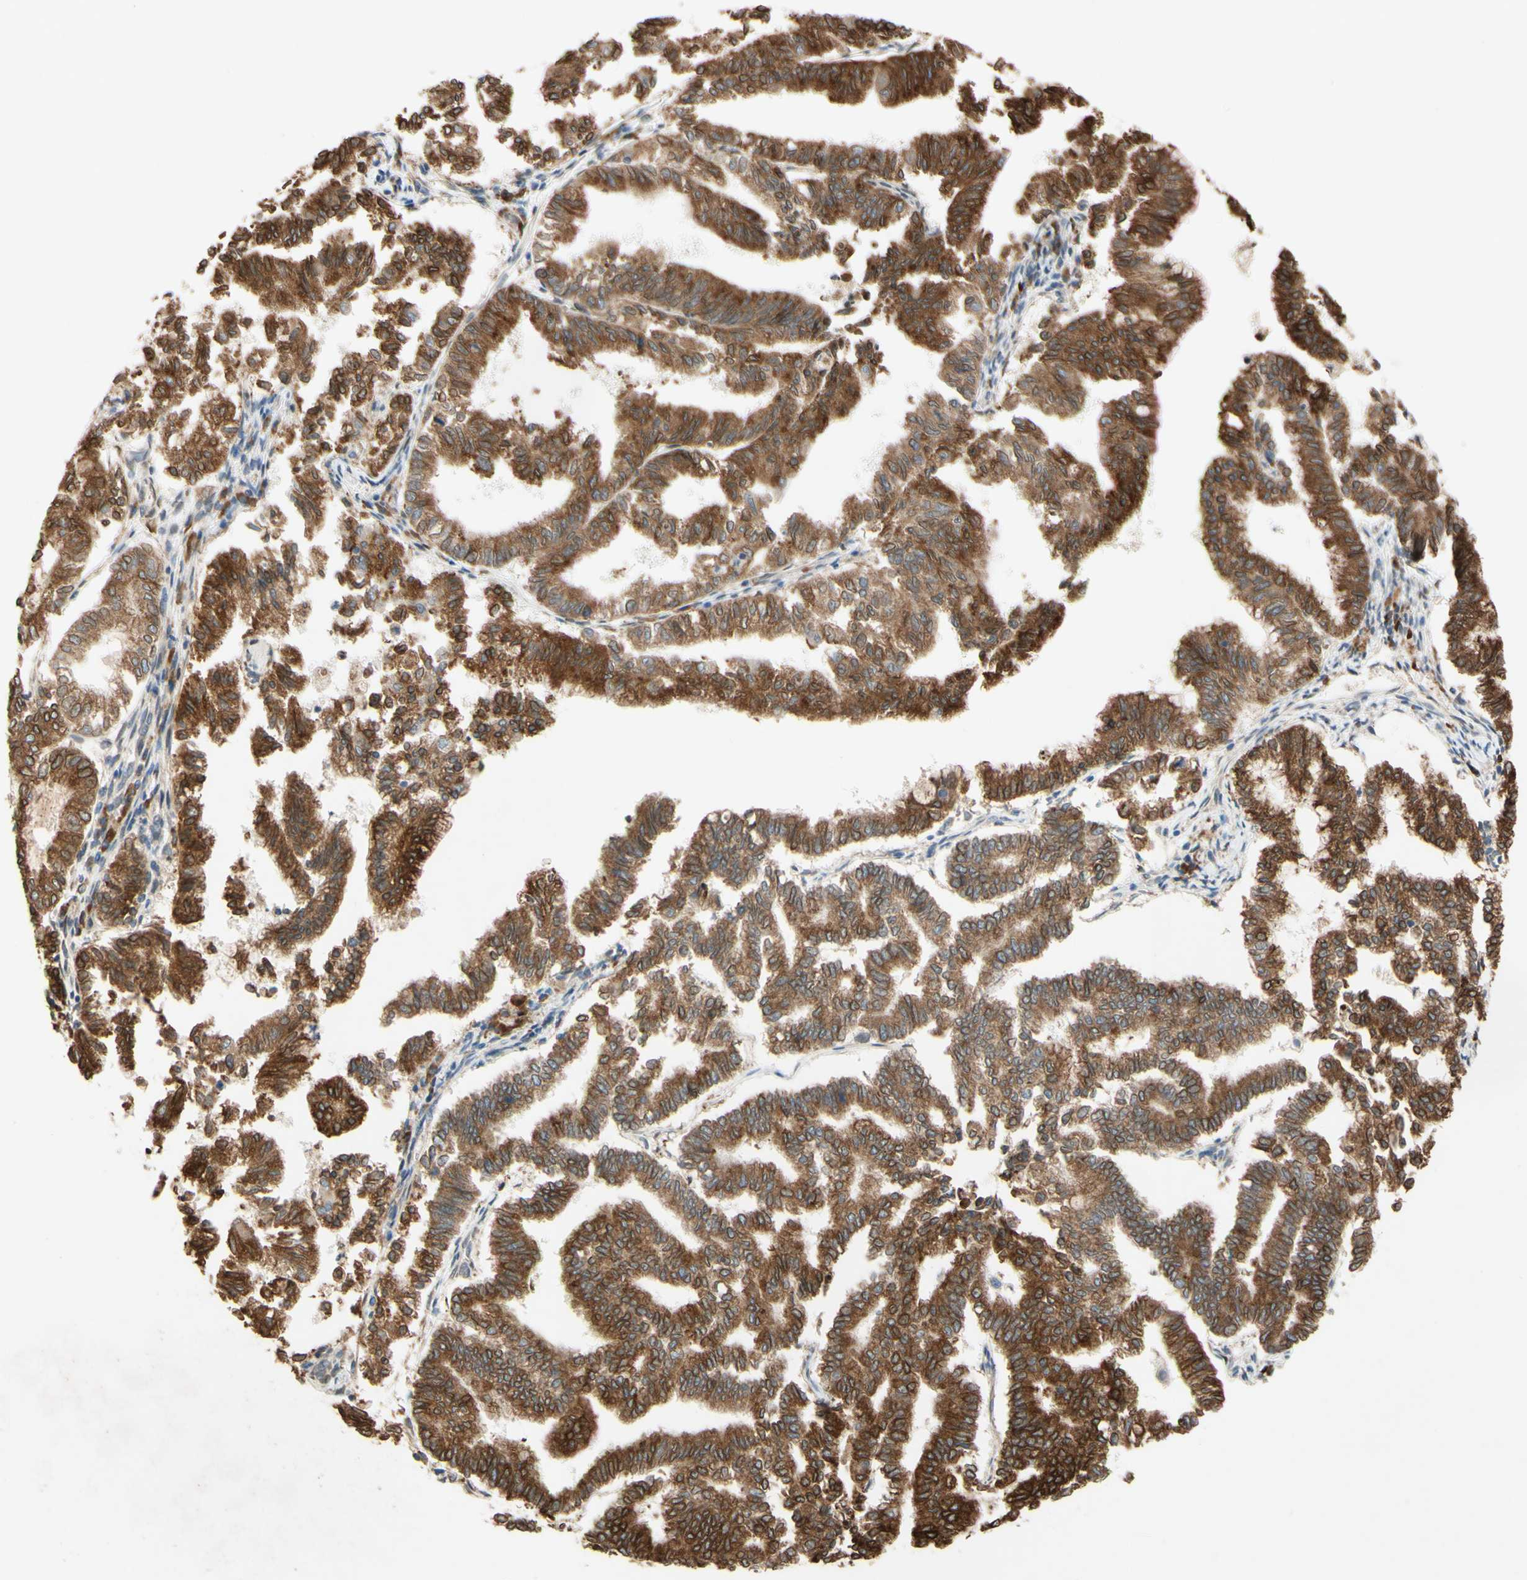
{"staining": {"intensity": "strong", "quantity": "25%-75%", "location": "cytoplasmic/membranous,nuclear"}, "tissue": "endometrial cancer", "cell_type": "Tumor cells", "image_type": "cancer", "snomed": [{"axis": "morphology", "description": "Necrosis, NOS"}, {"axis": "morphology", "description": "Adenocarcinoma, NOS"}, {"axis": "topography", "description": "Endometrium"}], "caption": "This histopathology image demonstrates endometrial adenocarcinoma stained with immunohistochemistry (IHC) to label a protein in brown. The cytoplasmic/membranous and nuclear of tumor cells show strong positivity for the protein. Nuclei are counter-stained blue.", "gene": "PTPRU", "patient": {"sex": "female", "age": 79}}